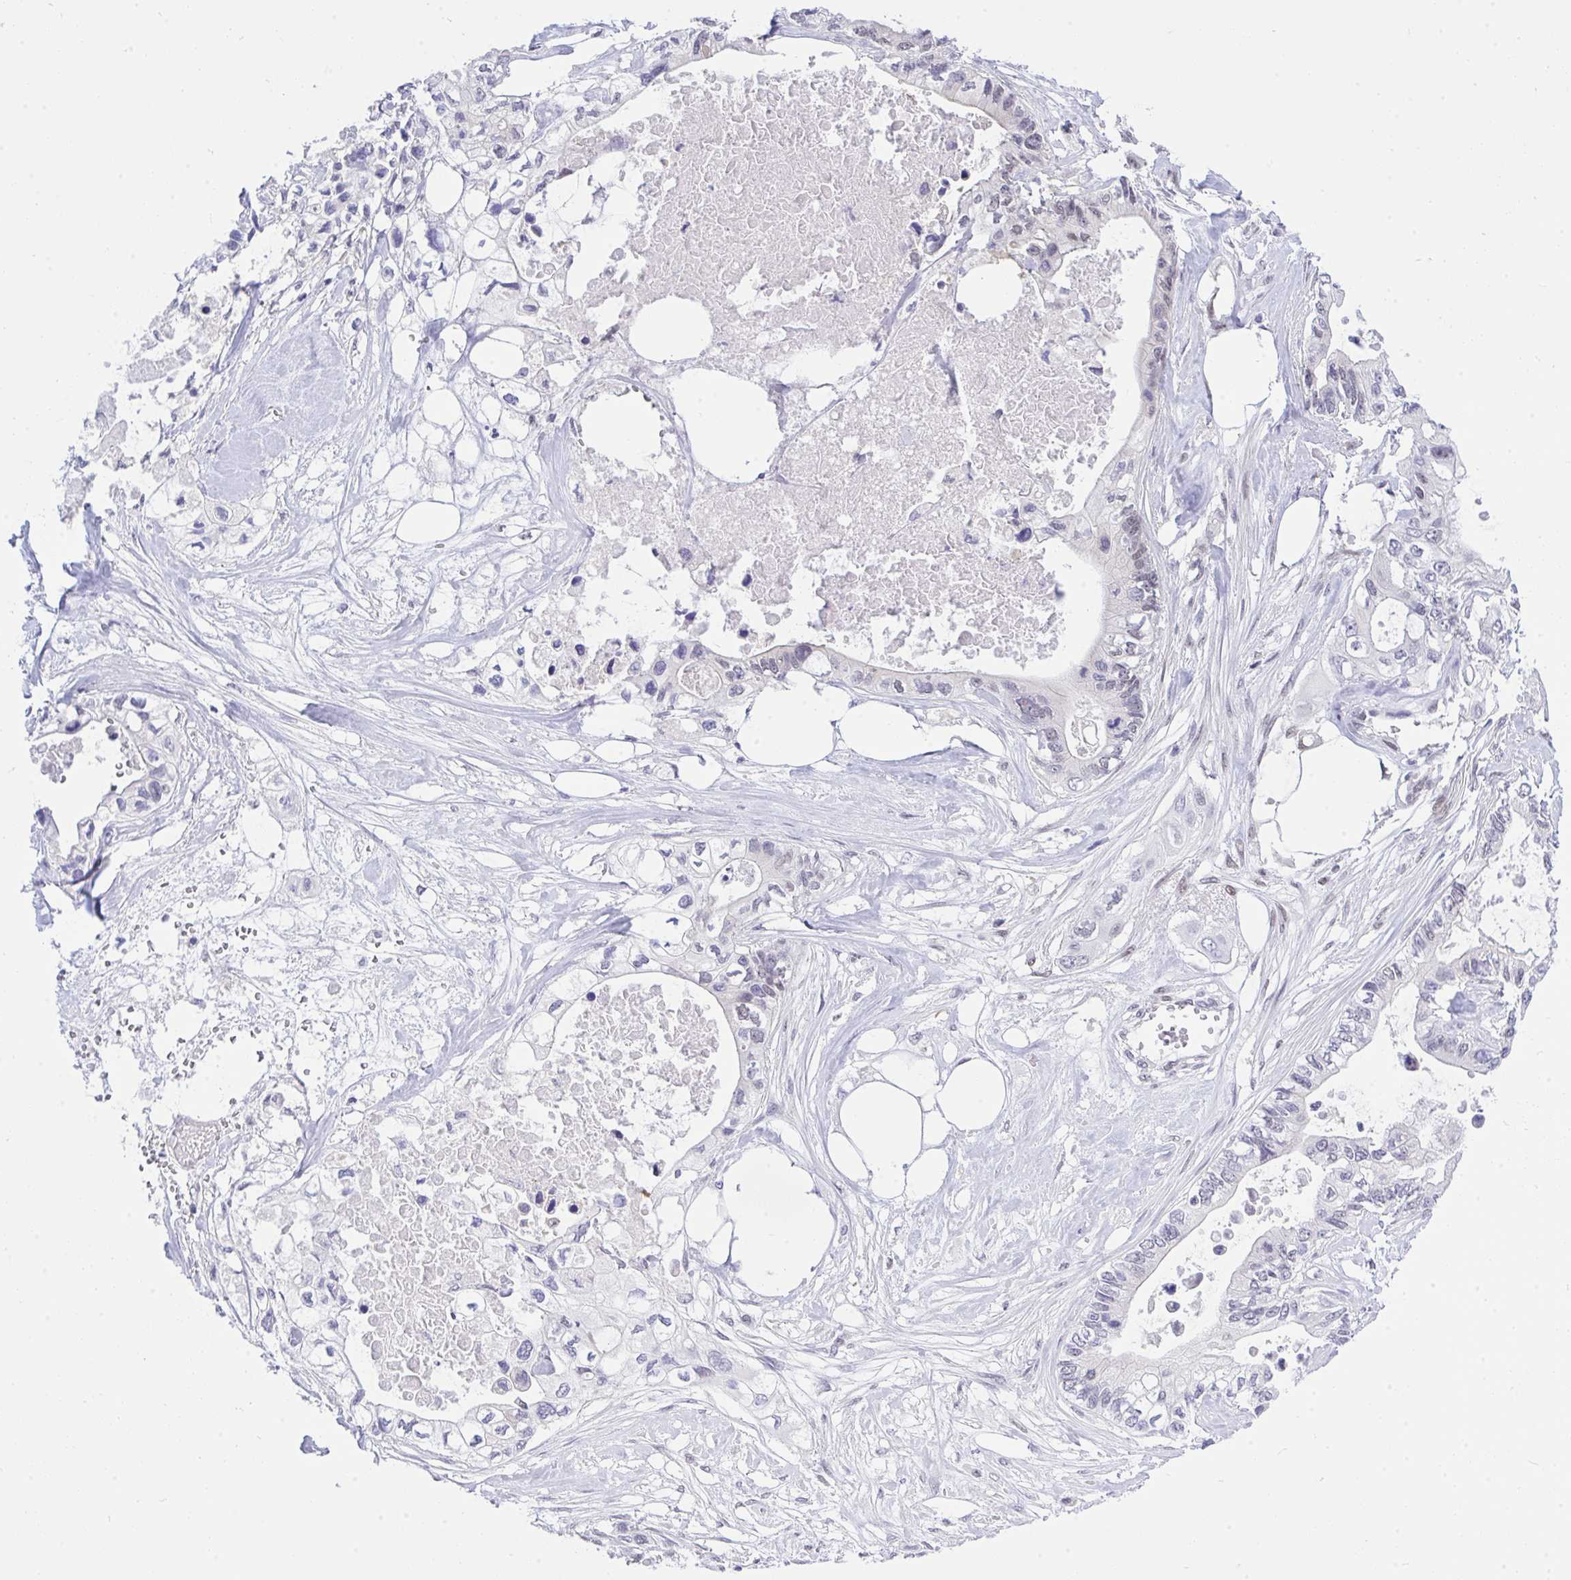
{"staining": {"intensity": "negative", "quantity": "none", "location": "none"}, "tissue": "pancreatic cancer", "cell_type": "Tumor cells", "image_type": "cancer", "snomed": [{"axis": "morphology", "description": "Adenocarcinoma, NOS"}, {"axis": "topography", "description": "Pancreas"}], "caption": "This is an IHC photomicrograph of human adenocarcinoma (pancreatic). There is no positivity in tumor cells.", "gene": "THOP1", "patient": {"sex": "female", "age": 63}}